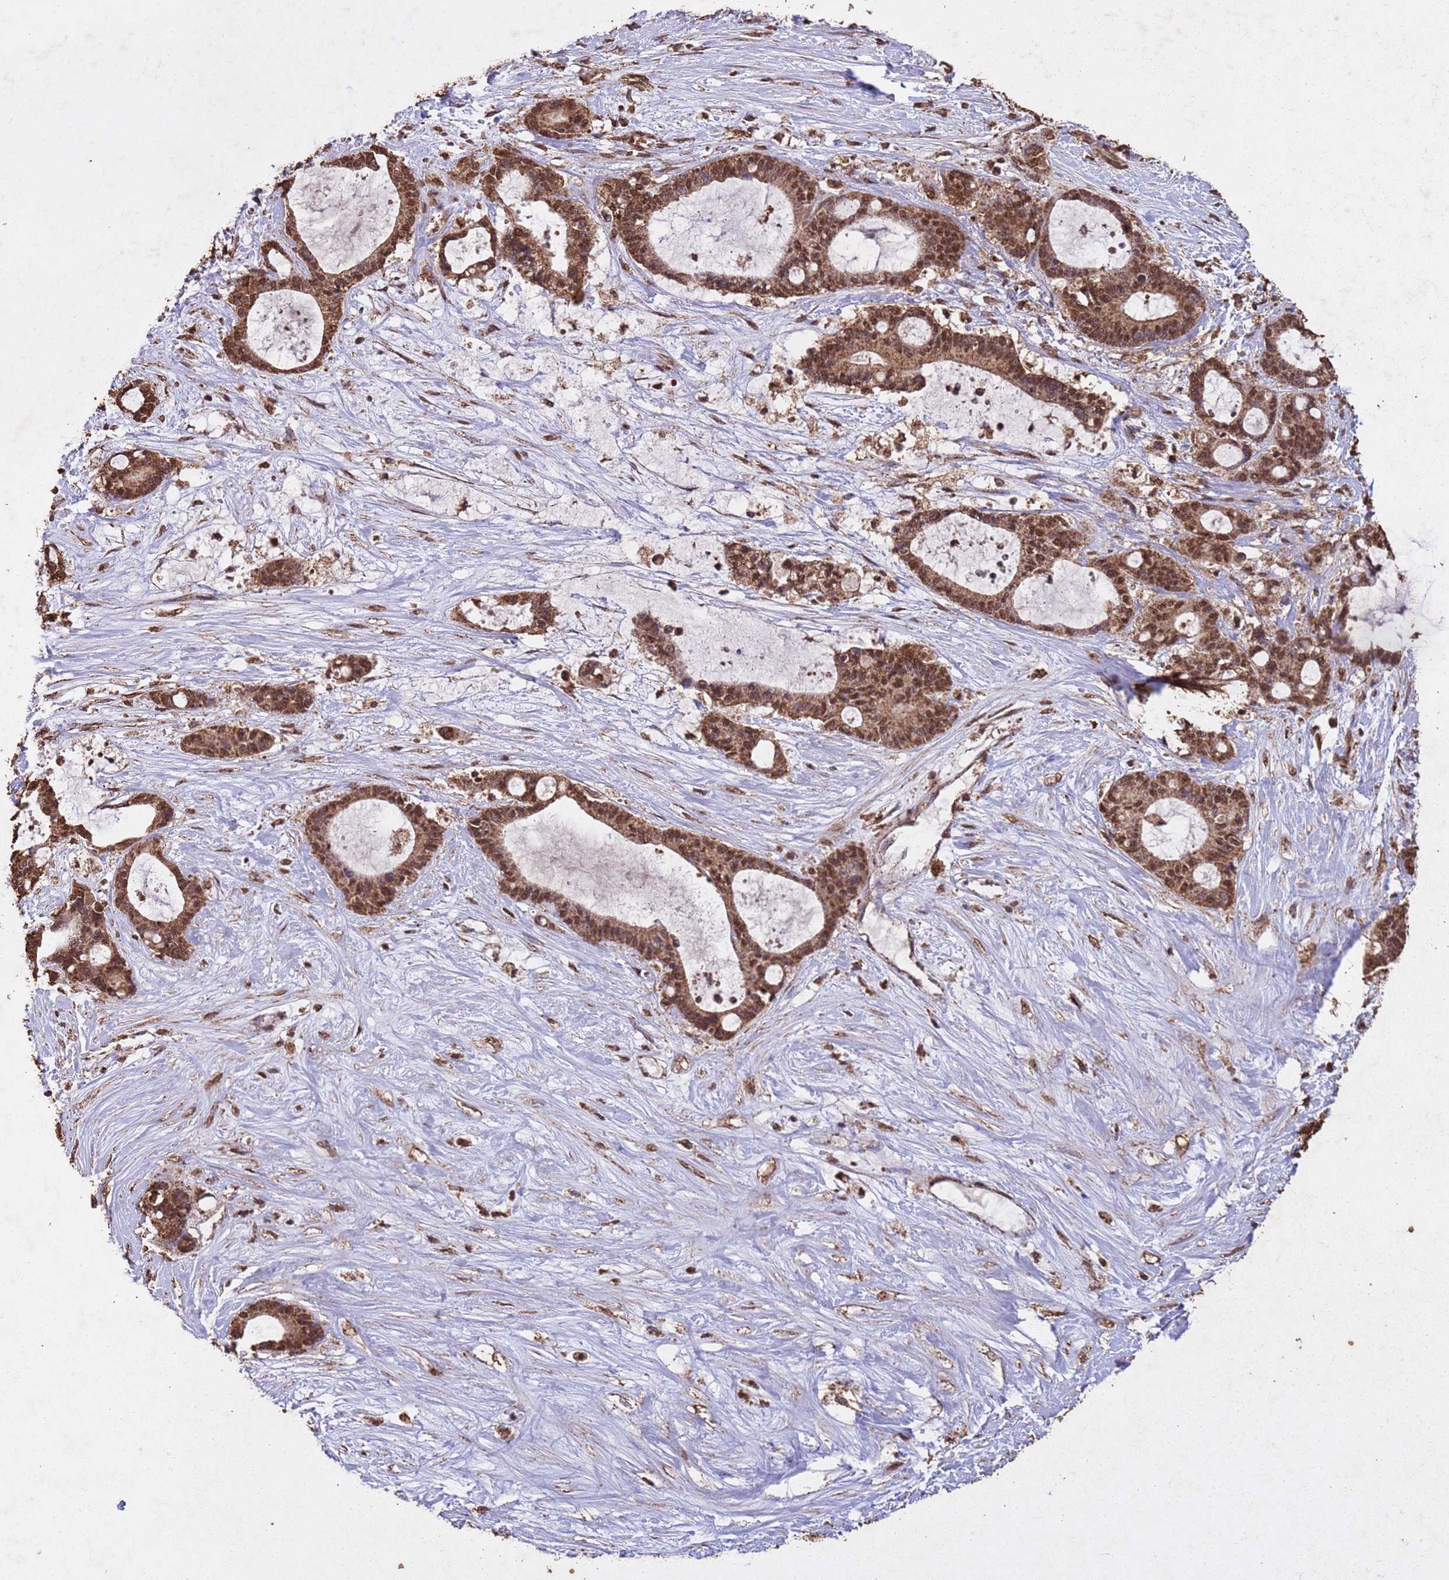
{"staining": {"intensity": "moderate", "quantity": ">75%", "location": "cytoplasmic/membranous,nuclear"}, "tissue": "liver cancer", "cell_type": "Tumor cells", "image_type": "cancer", "snomed": [{"axis": "morphology", "description": "Normal tissue, NOS"}, {"axis": "morphology", "description": "Cholangiocarcinoma"}, {"axis": "topography", "description": "Liver"}, {"axis": "topography", "description": "Peripheral nerve tissue"}], "caption": "Immunohistochemistry photomicrograph of human liver cancer stained for a protein (brown), which shows medium levels of moderate cytoplasmic/membranous and nuclear positivity in approximately >75% of tumor cells.", "gene": "HDAC10", "patient": {"sex": "female", "age": 73}}